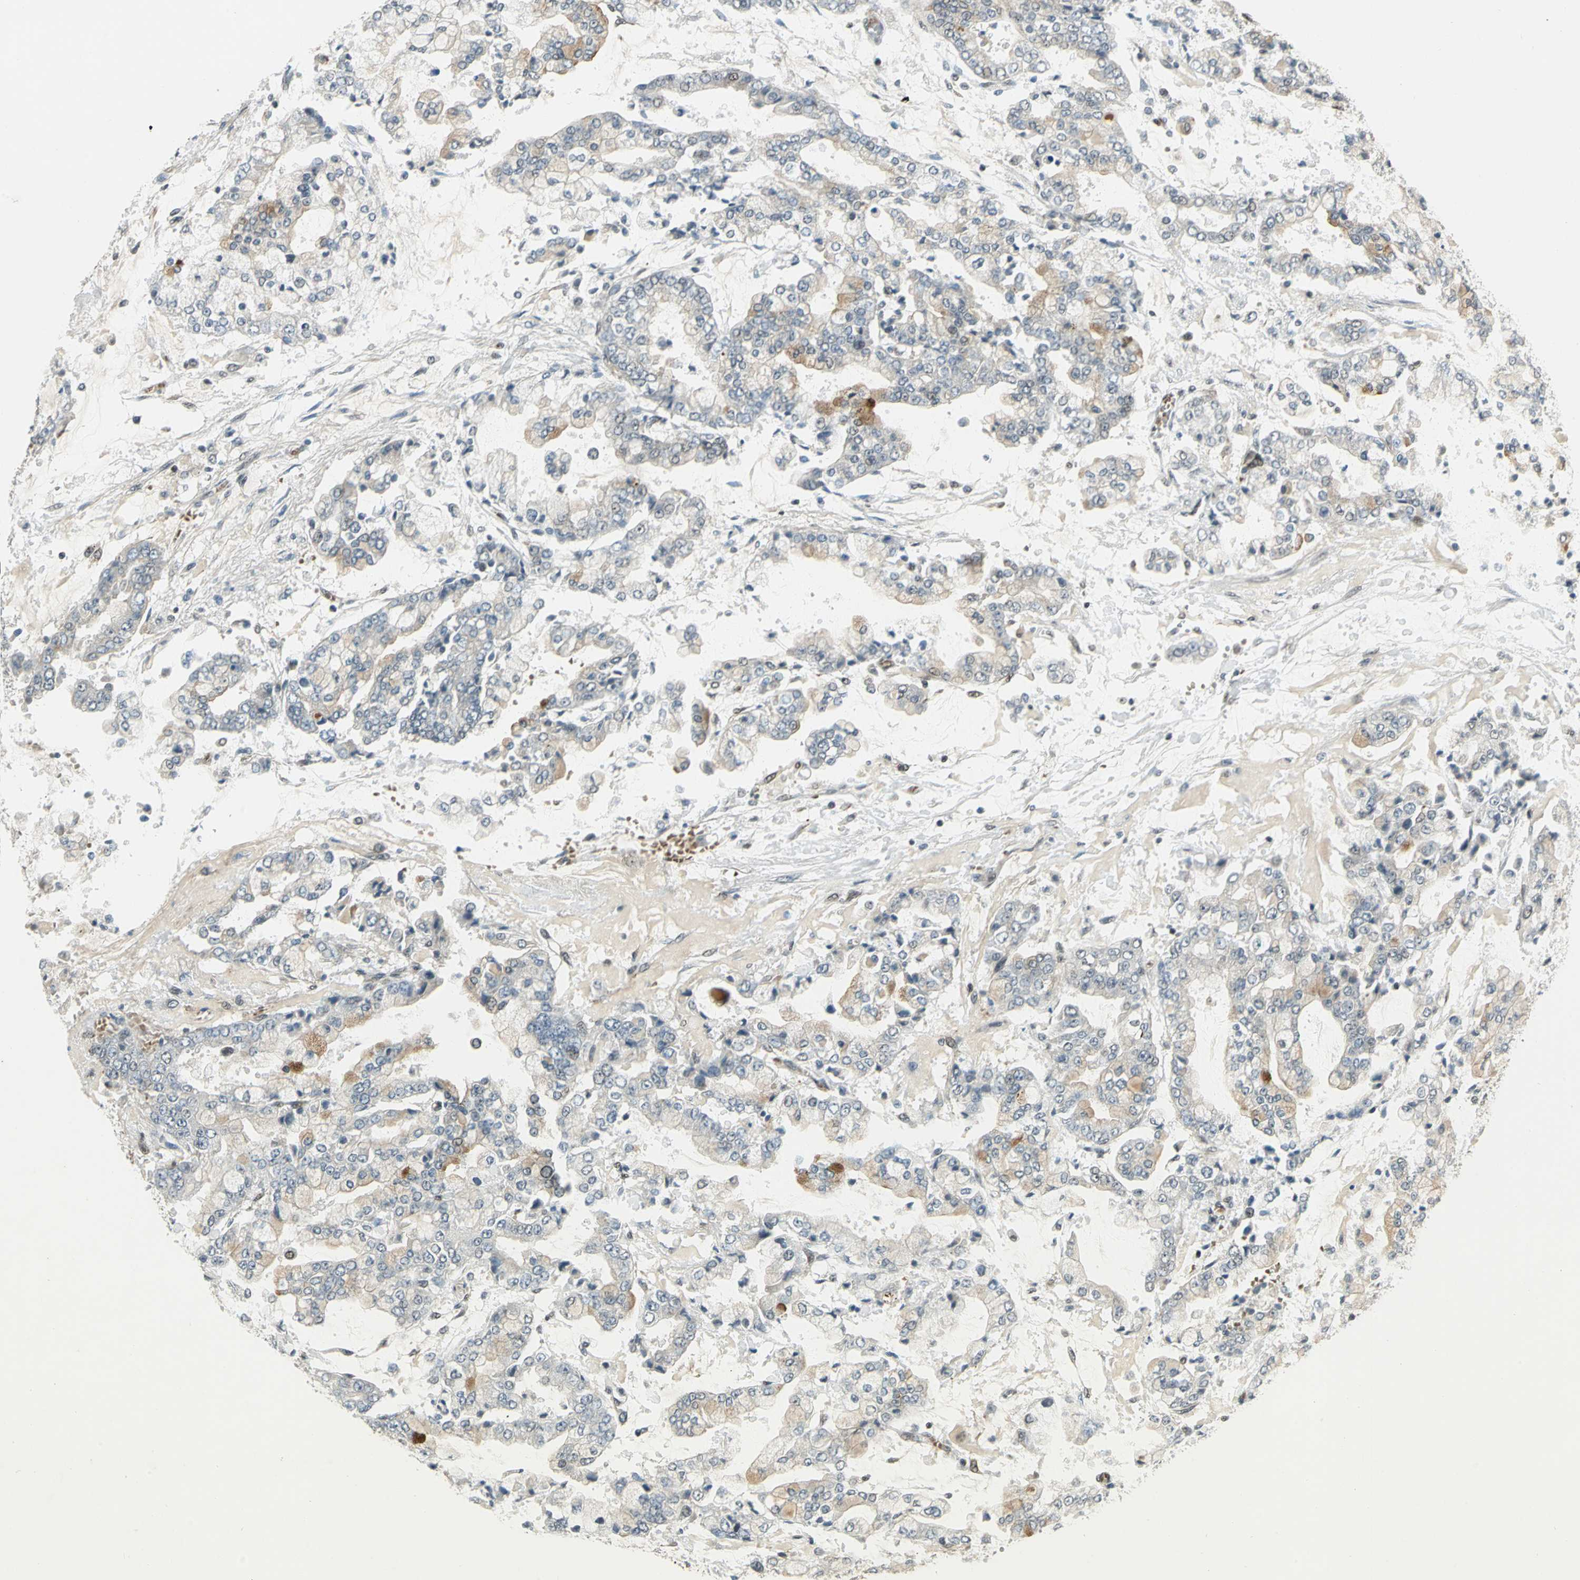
{"staining": {"intensity": "weak", "quantity": "<25%", "location": "cytoplasmic/membranous"}, "tissue": "stomach cancer", "cell_type": "Tumor cells", "image_type": "cancer", "snomed": [{"axis": "morphology", "description": "Adenocarcinoma, NOS"}, {"axis": "topography", "description": "Stomach"}], "caption": "Stomach adenocarcinoma was stained to show a protein in brown. There is no significant expression in tumor cells. Nuclei are stained in blue.", "gene": "RAD17", "patient": {"sex": "male", "age": 76}}